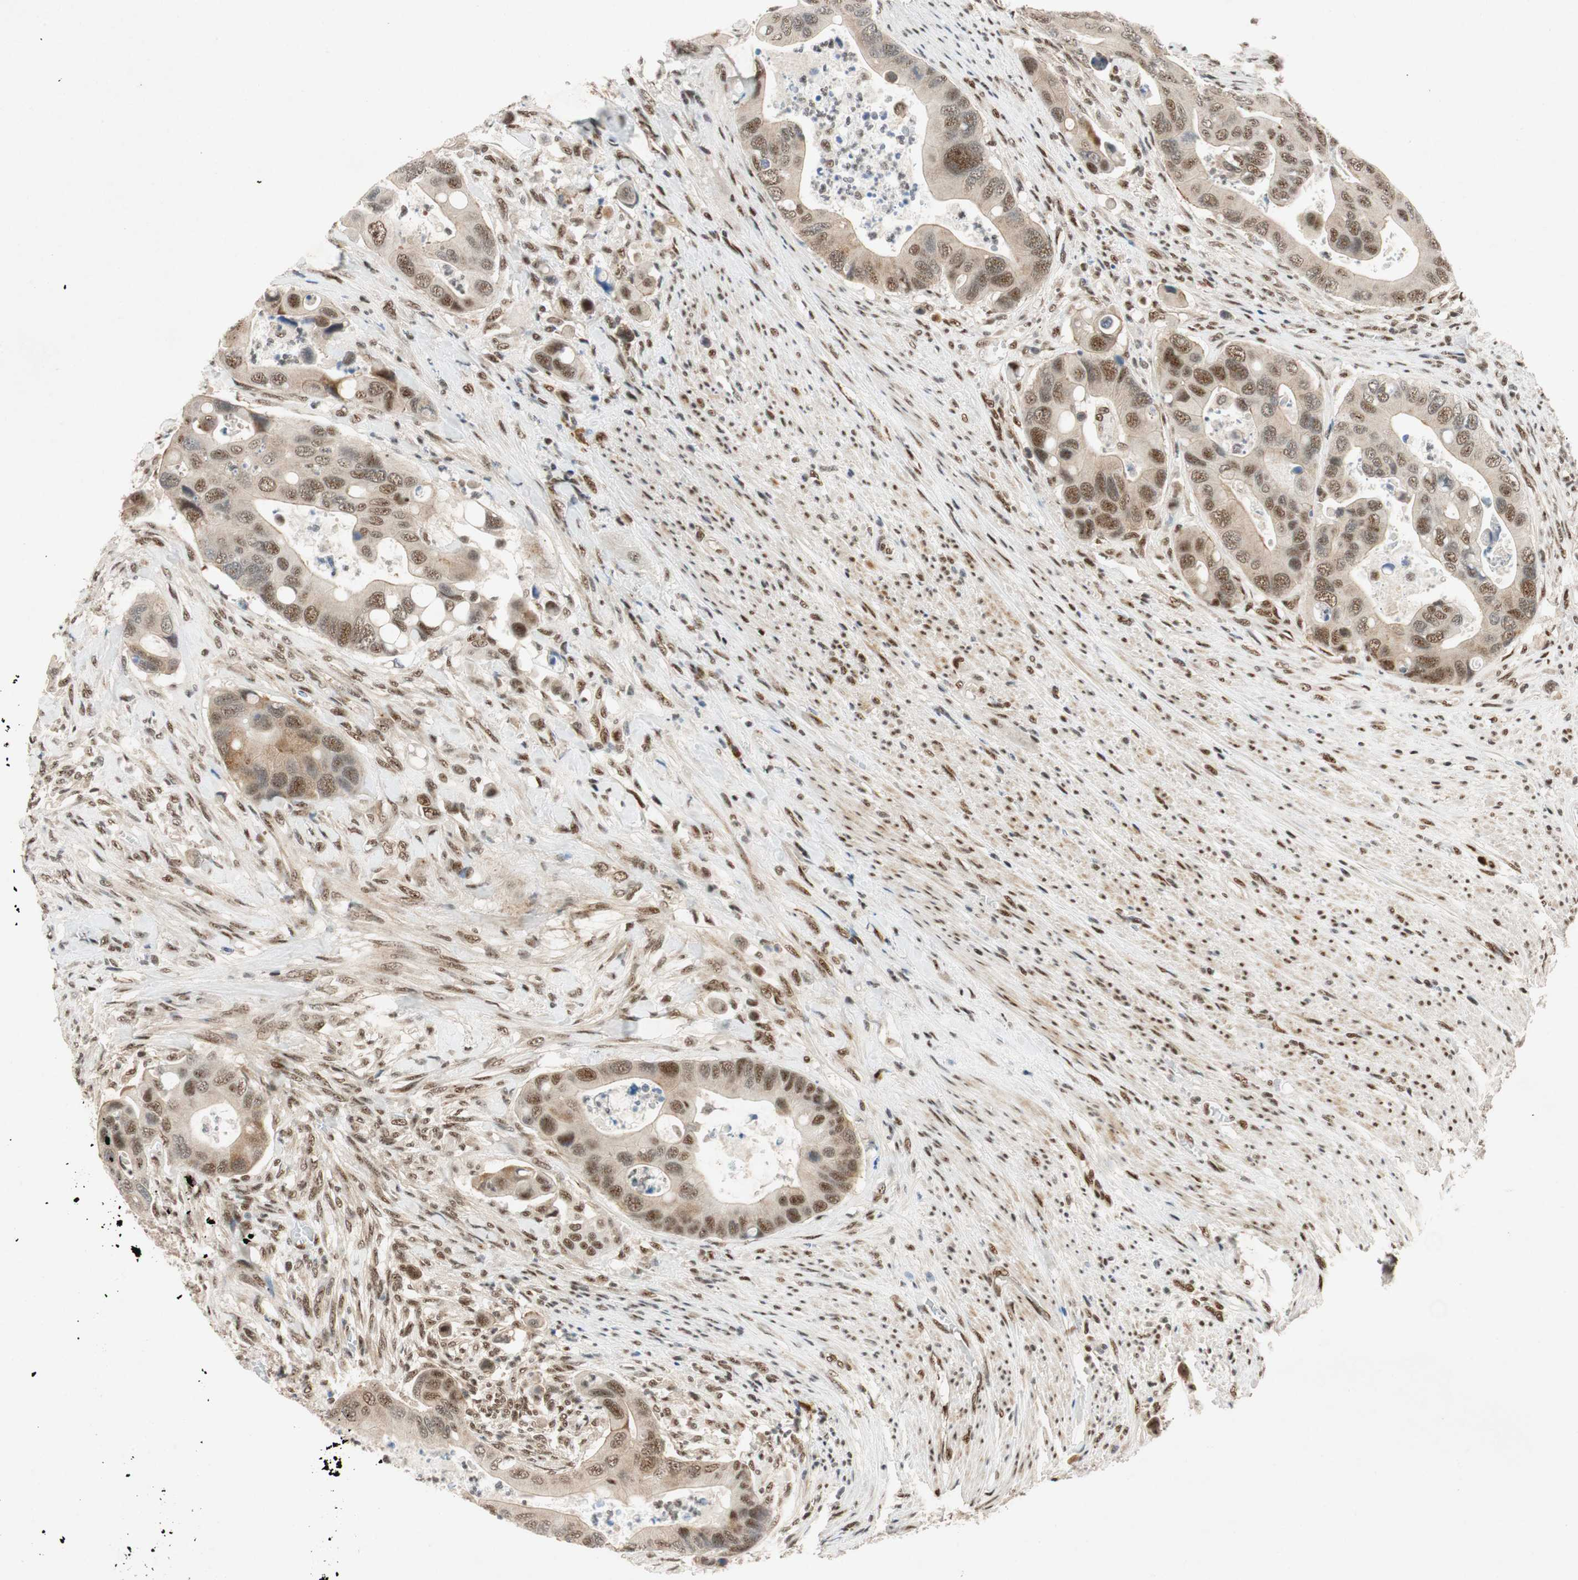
{"staining": {"intensity": "strong", "quantity": ">75%", "location": "nuclear"}, "tissue": "colorectal cancer", "cell_type": "Tumor cells", "image_type": "cancer", "snomed": [{"axis": "morphology", "description": "Adenocarcinoma, NOS"}, {"axis": "topography", "description": "Rectum"}], "caption": "Protein analysis of adenocarcinoma (colorectal) tissue demonstrates strong nuclear positivity in approximately >75% of tumor cells.", "gene": "NCBP3", "patient": {"sex": "female", "age": 57}}